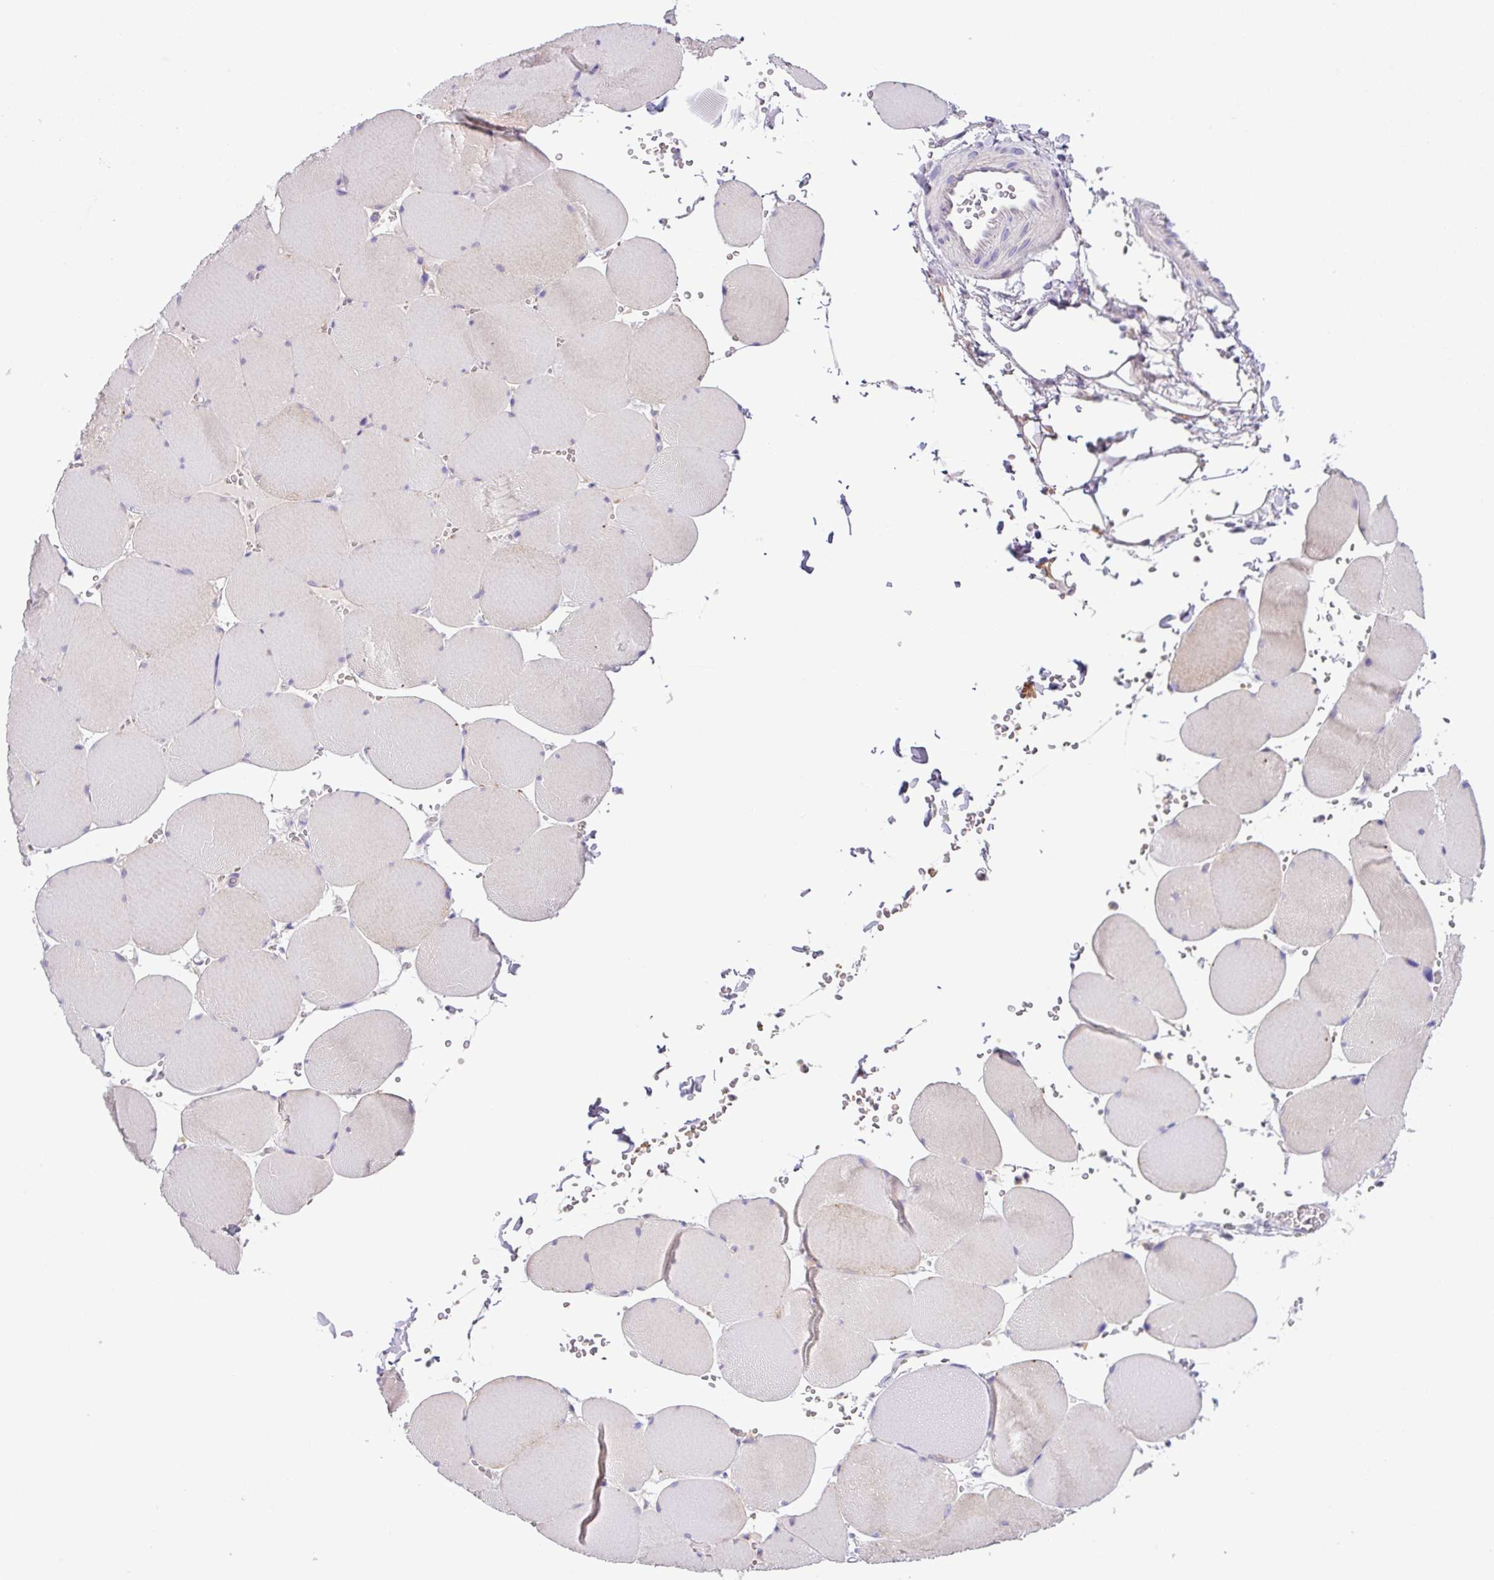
{"staining": {"intensity": "weak", "quantity": "<25%", "location": "cytoplasmic/membranous"}, "tissue": "skeletal muscle", "cell_type": "Myocytes", "image_type": "normal", "snomed": [{"axis": "morphology", "description": "Normal tissue, NOS"}, {"axis": "topography", "description": "Skeletal muscle"}, {"axis": "topography", "description": "Head-Neck"}], "caption": "There is no significant staining in myocytes of skeletal muscle. (DAB (3,3'-diaminobenzidine) immunohistochemistry (IHC) with hematoxylin counter stain).", "gene": "TONSL", "patient": {"sex": "male", "age": 66}}